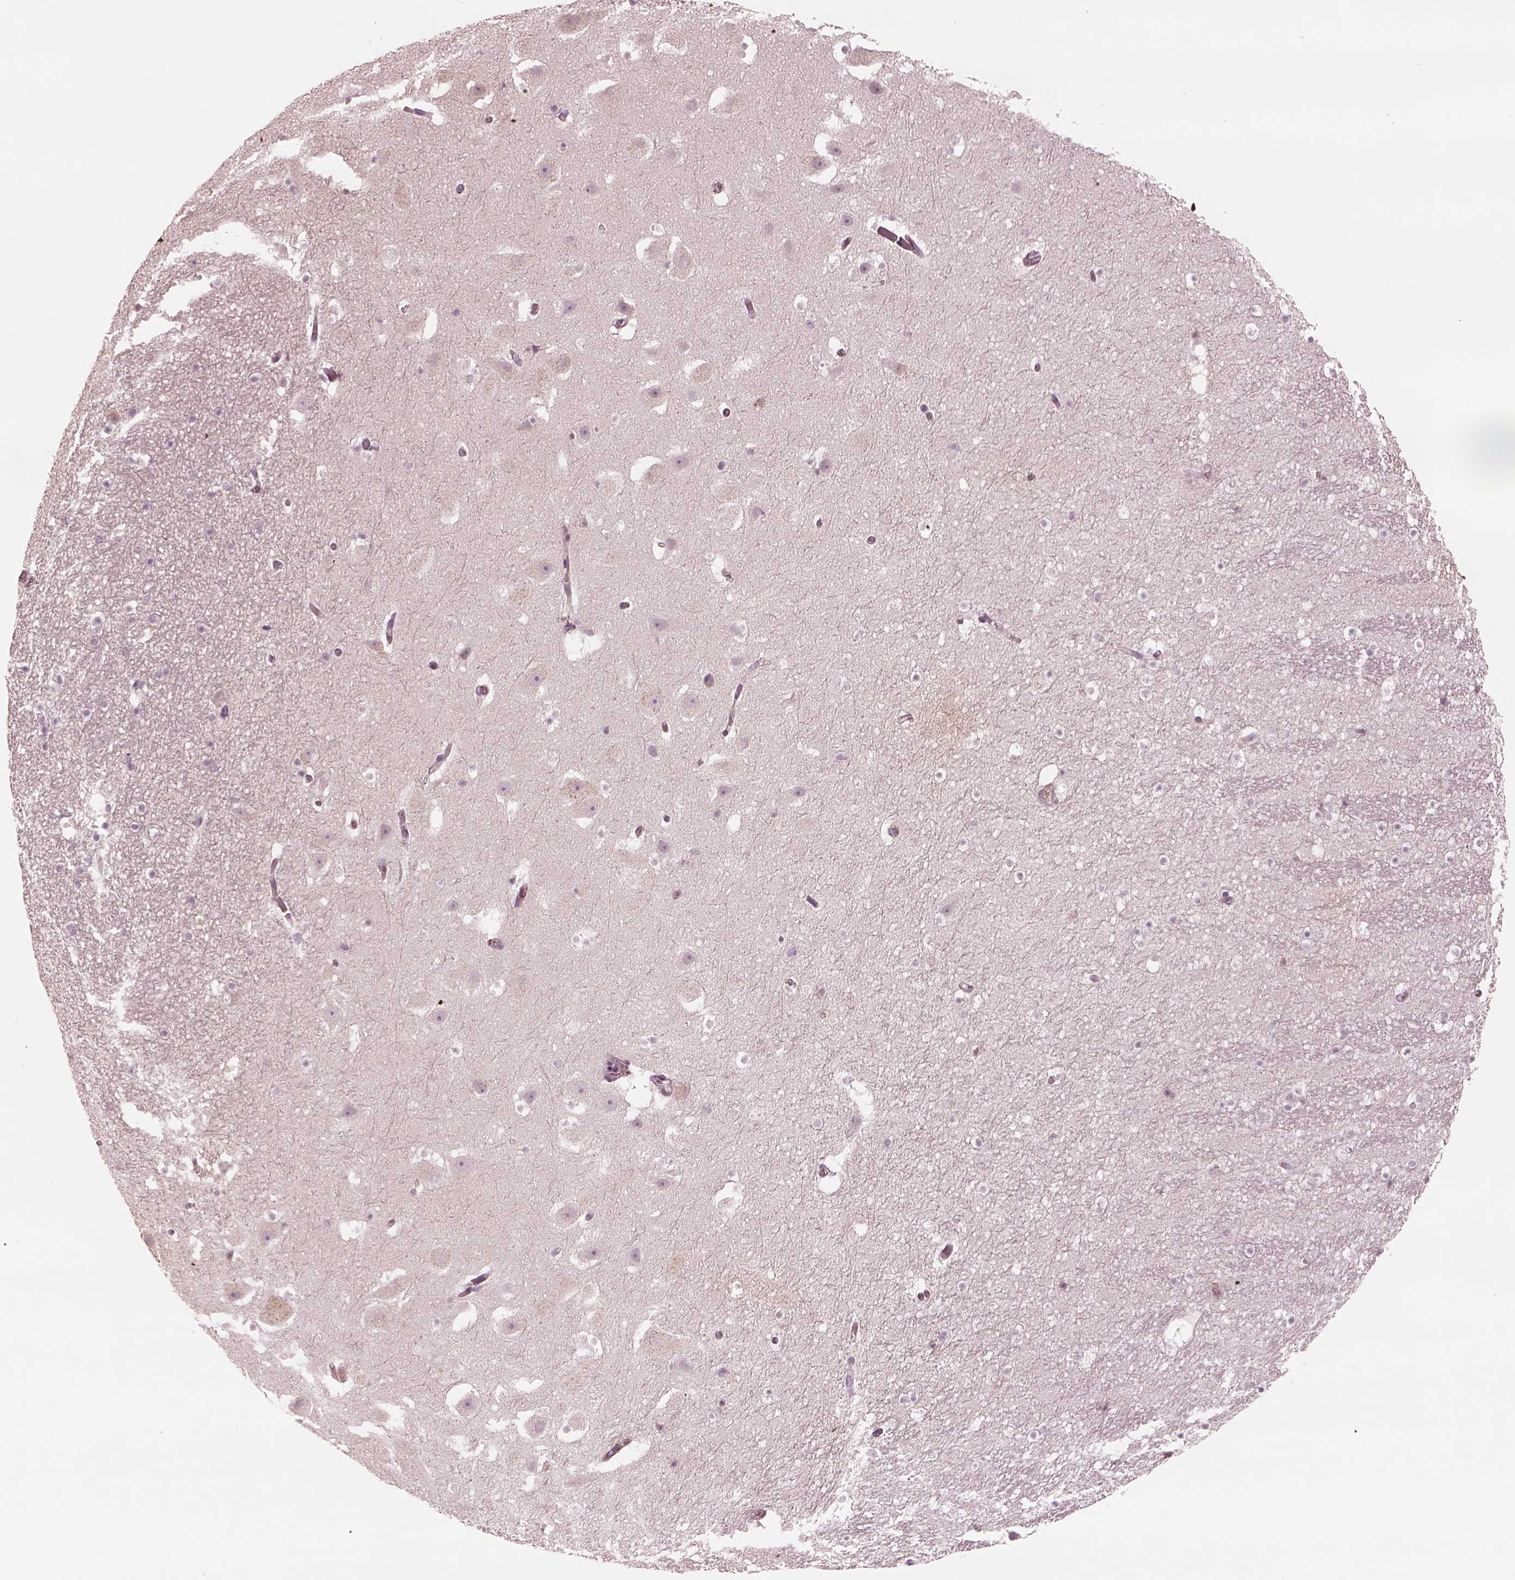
{"staining": {"intensity": "negative", "quantity": "none", "location": "none"}, "tissue": "hippocampus", "cell_type": "Glial cells", "image_type": "normal", "snomed": [{"axis": "morphology", "description": "Normal tissue, NOS"}, {"axis": "topography", "description": "Hippocampus"}], "caption": "The IHC photomicrograph has no significant positivity in glial cells of hippocampus.", "gene": "SDCBP2", "patient": {"sex": "male", "age": 26}}